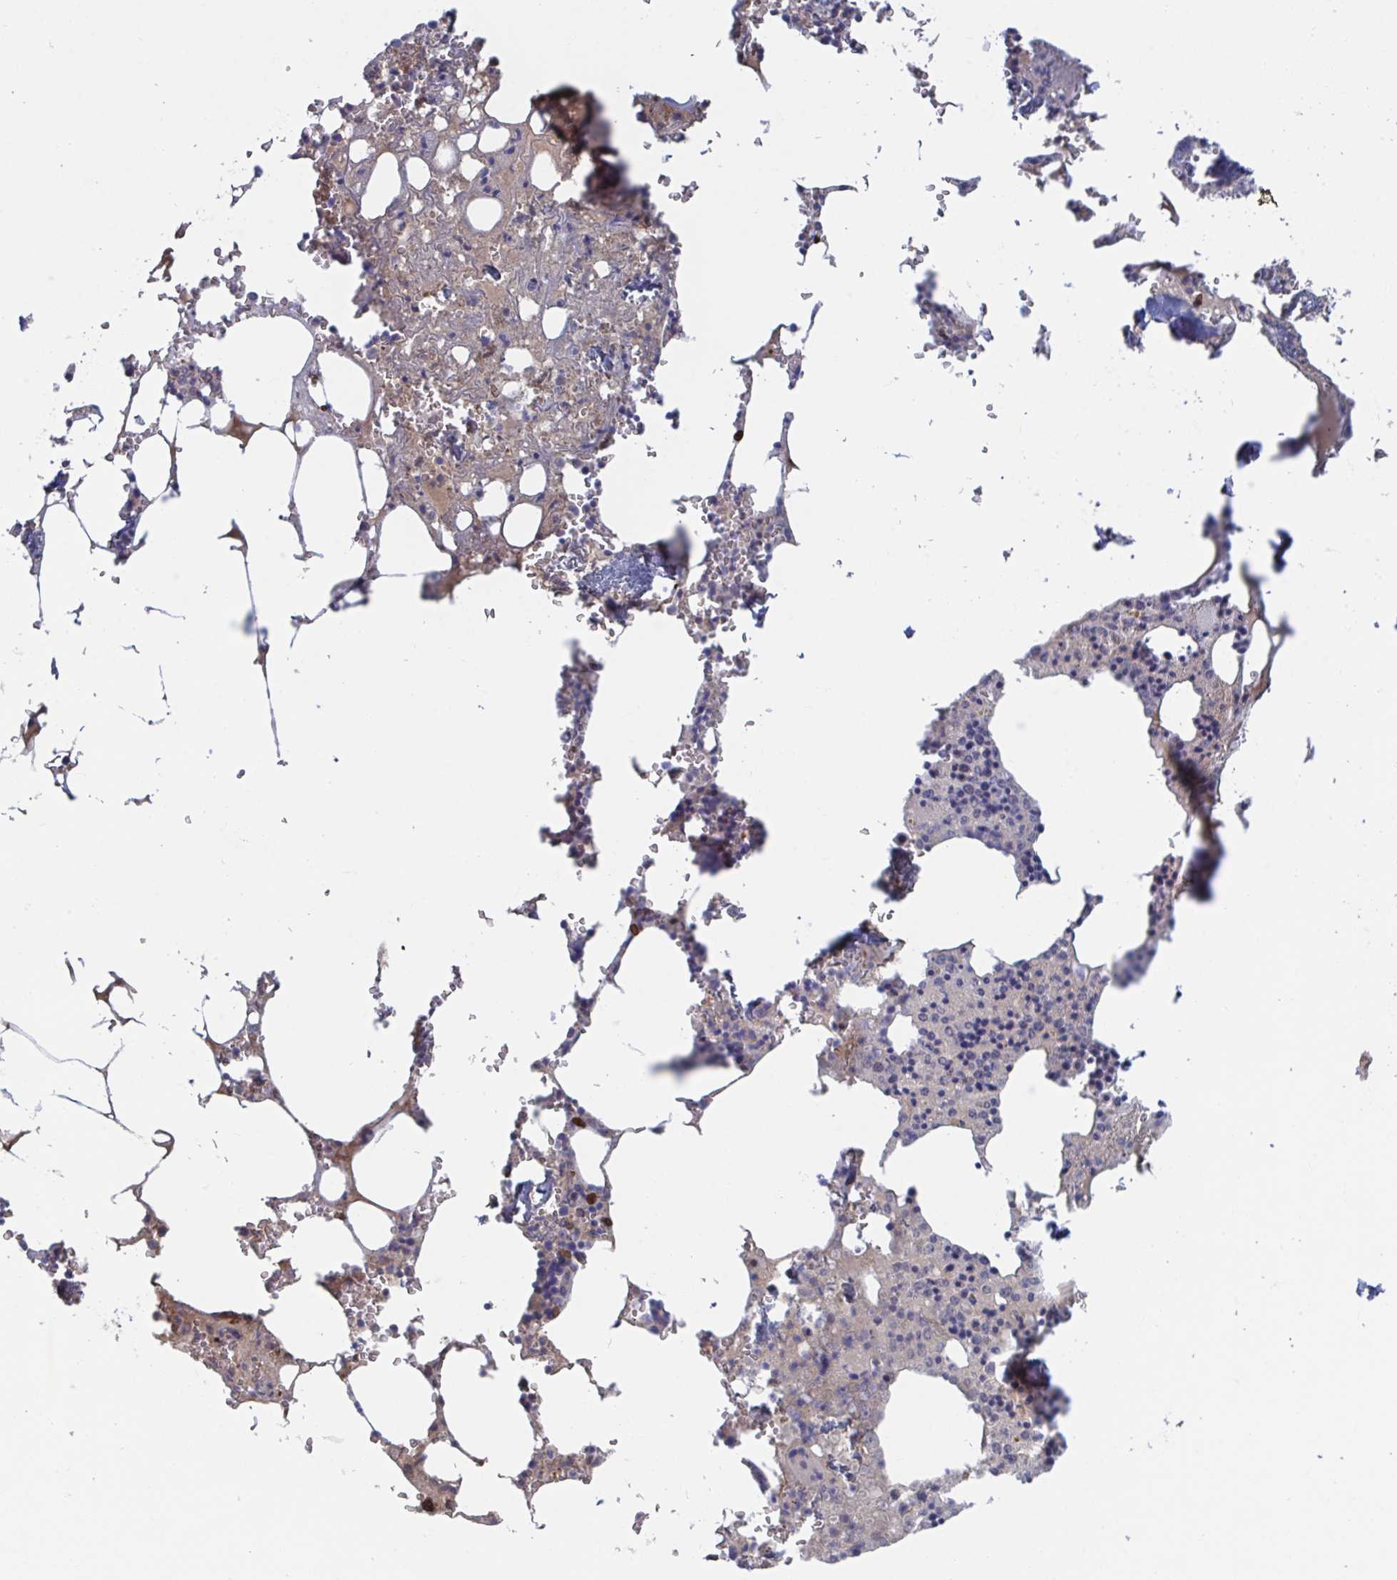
{"staining": {"intensity": "negative", "quantity": "none", "location": "none"}, "tissue": "bone marrow", "cell_type": "Hematopoietic cells", "image_type": "normal", "snomed": [{"axis": "morphology", "description": "Normal tissue, NOS"}, {"axis": "topography", "description": "Bone marrow"}], "caption": "The photomicrograph reveals no staining of hematopoietic cells in unremarkable bone marrow.", "gene": "TNFAIP6", "patient": {"sex": "male", "age": 54}}